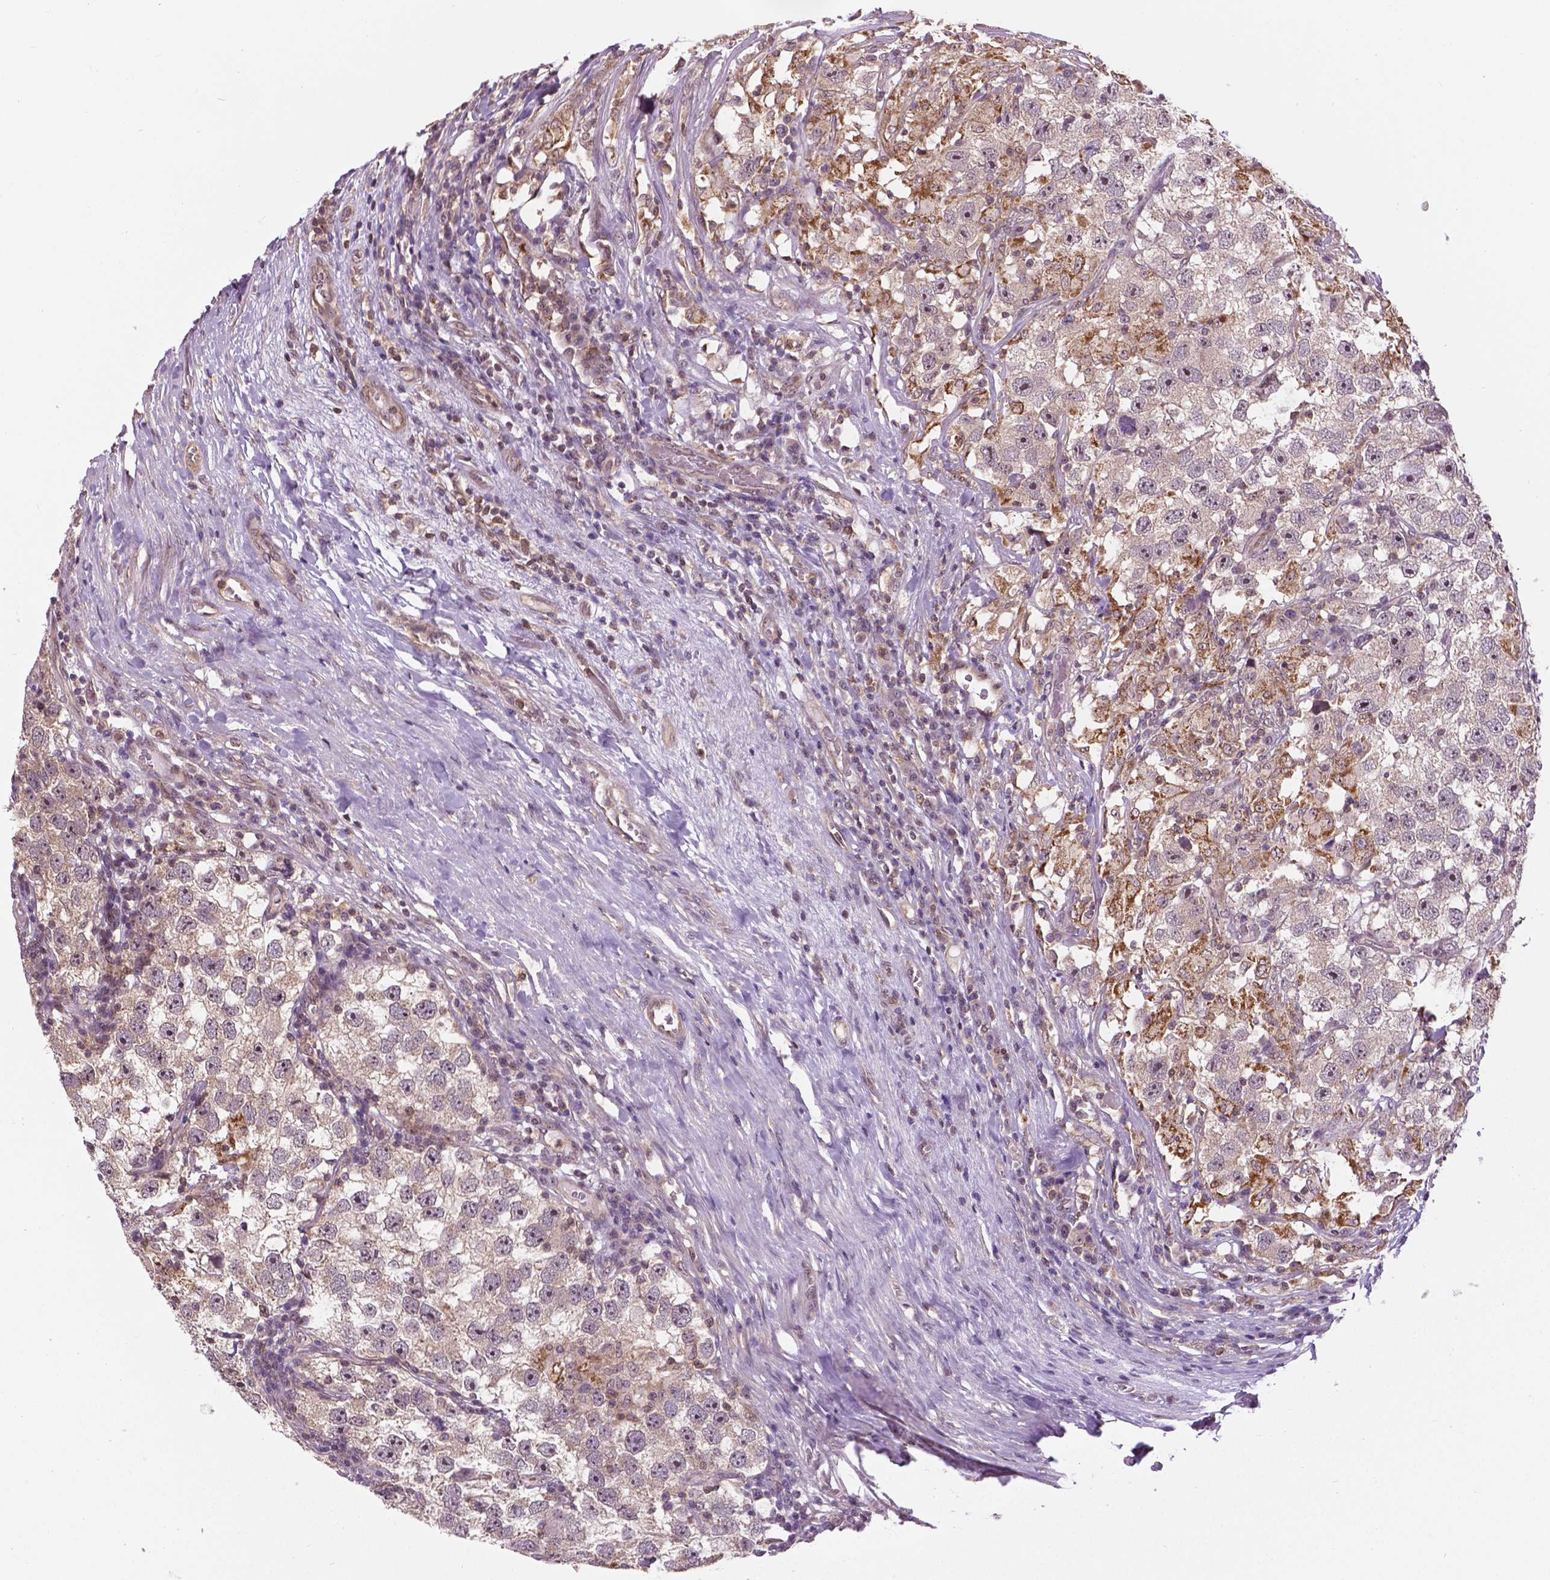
{"staining": {"intensity": "weak", "quantity": "<25%", "location": "cytoplasmic/membranous"}, "tissue": "testis cancer", "cell_type": "Tumor cells", "image_type": "cancer", "snomed": [{"axis": "morphology", "description": "Seminoma, NOS"}, {"axis": "topography", "description": "Testis"}], "caption": "DAB immunohistochemical staining of human testis cancer reveals no significant staining in tumor cells.", "gene": "ANXA13", "patient": {"sex": "male", "age": 26}}